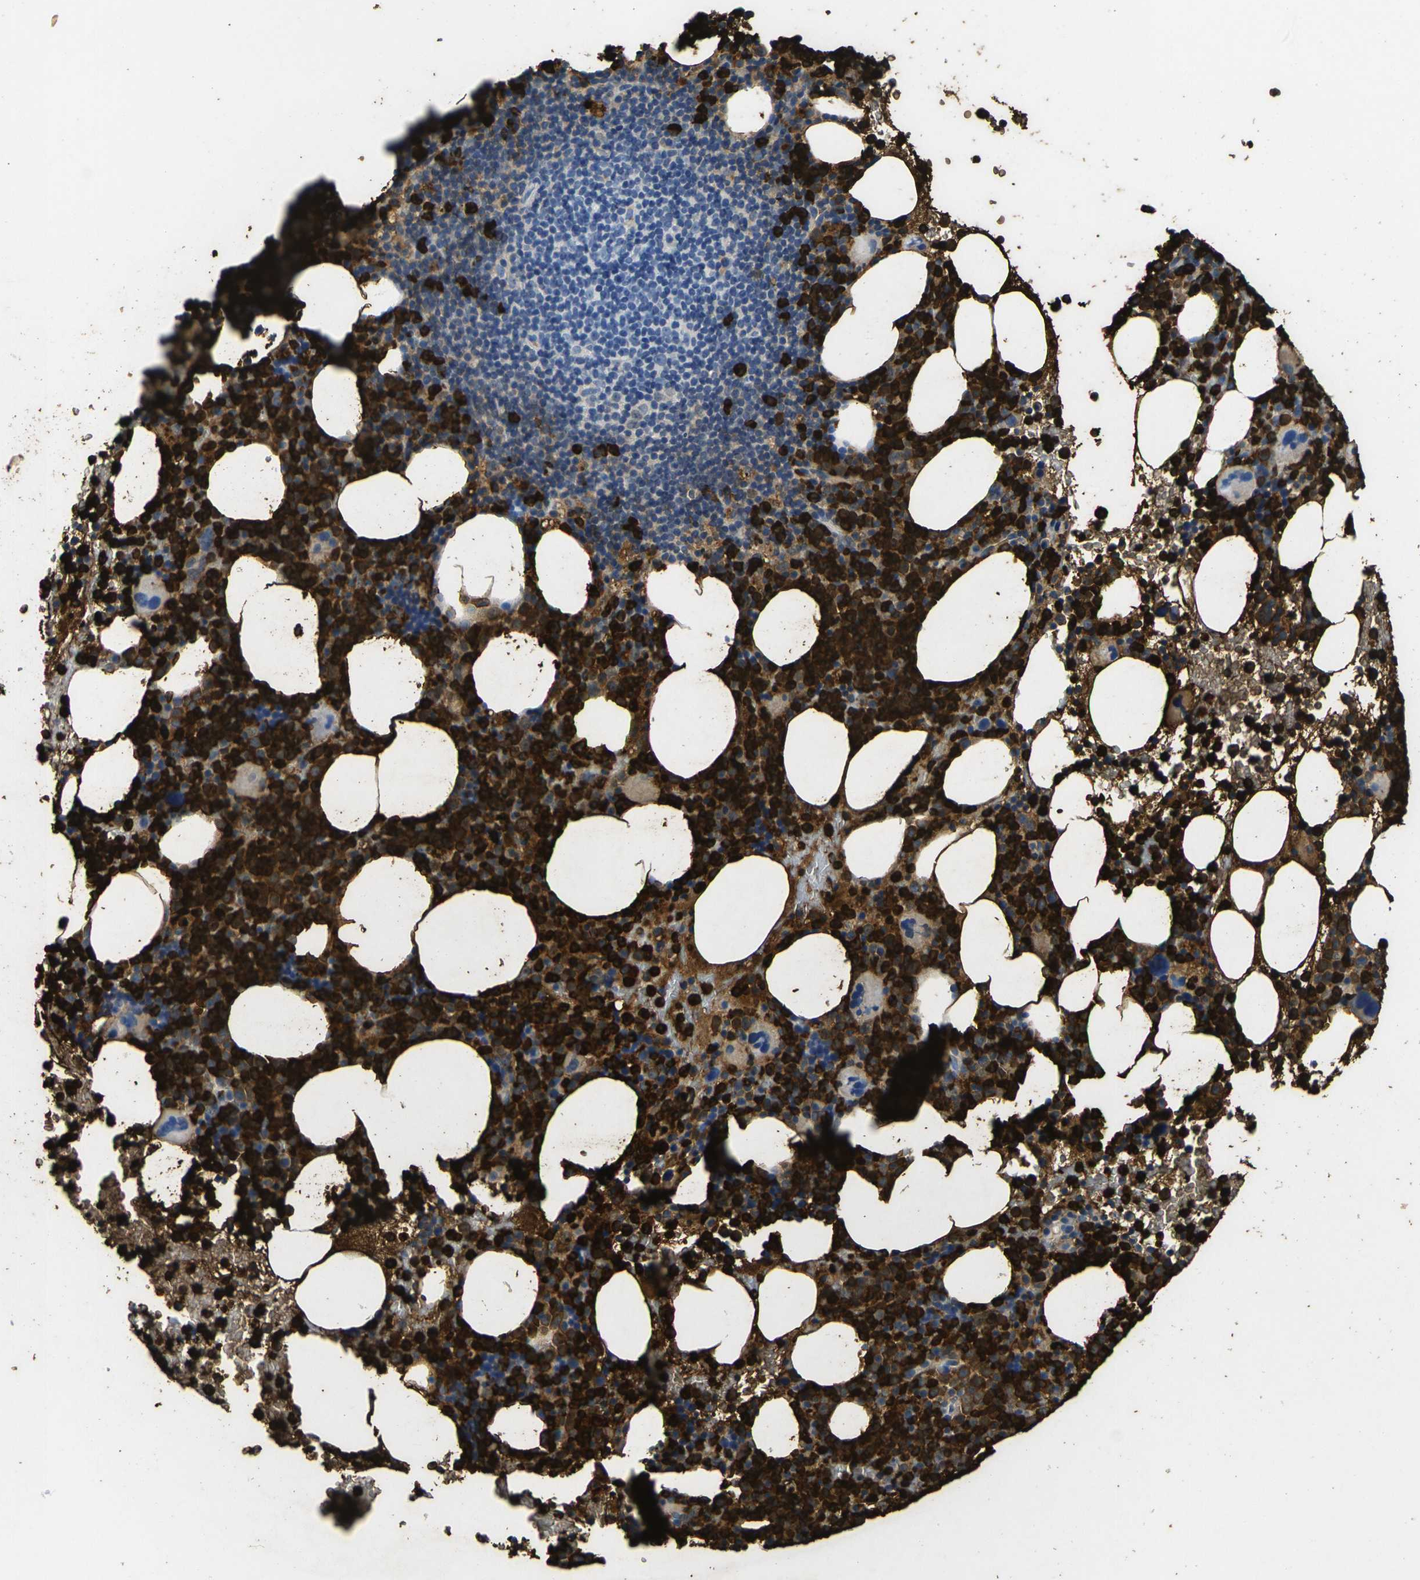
{"staining": {"intensity": "strong", "quantity": ">75%", "location": "cytoplasmic/membranous"}, "tissue": "bone marrow", "cell_type": "Hematopoietic cells", "image_type": "normal", "snomed": [{"axis": "morphology", "description": "Normal tissue, NOS"}, {"axis": "morphology", "description": "Inflammation, NOS"}, {"axis": "topography", "description": "Bone marrow"}], "caption": "Immunohistochemical staining of benign bone marrow exhibits strong cytoplasmic/membranous protein staining in about >75% of hematopoietic cells. Immunohistochemistry (ihc) stains the protein of interest in brown and the nuclei are stained blue.", "gene": "S100A9", "patient": {"sex": "male", "age": 73}}